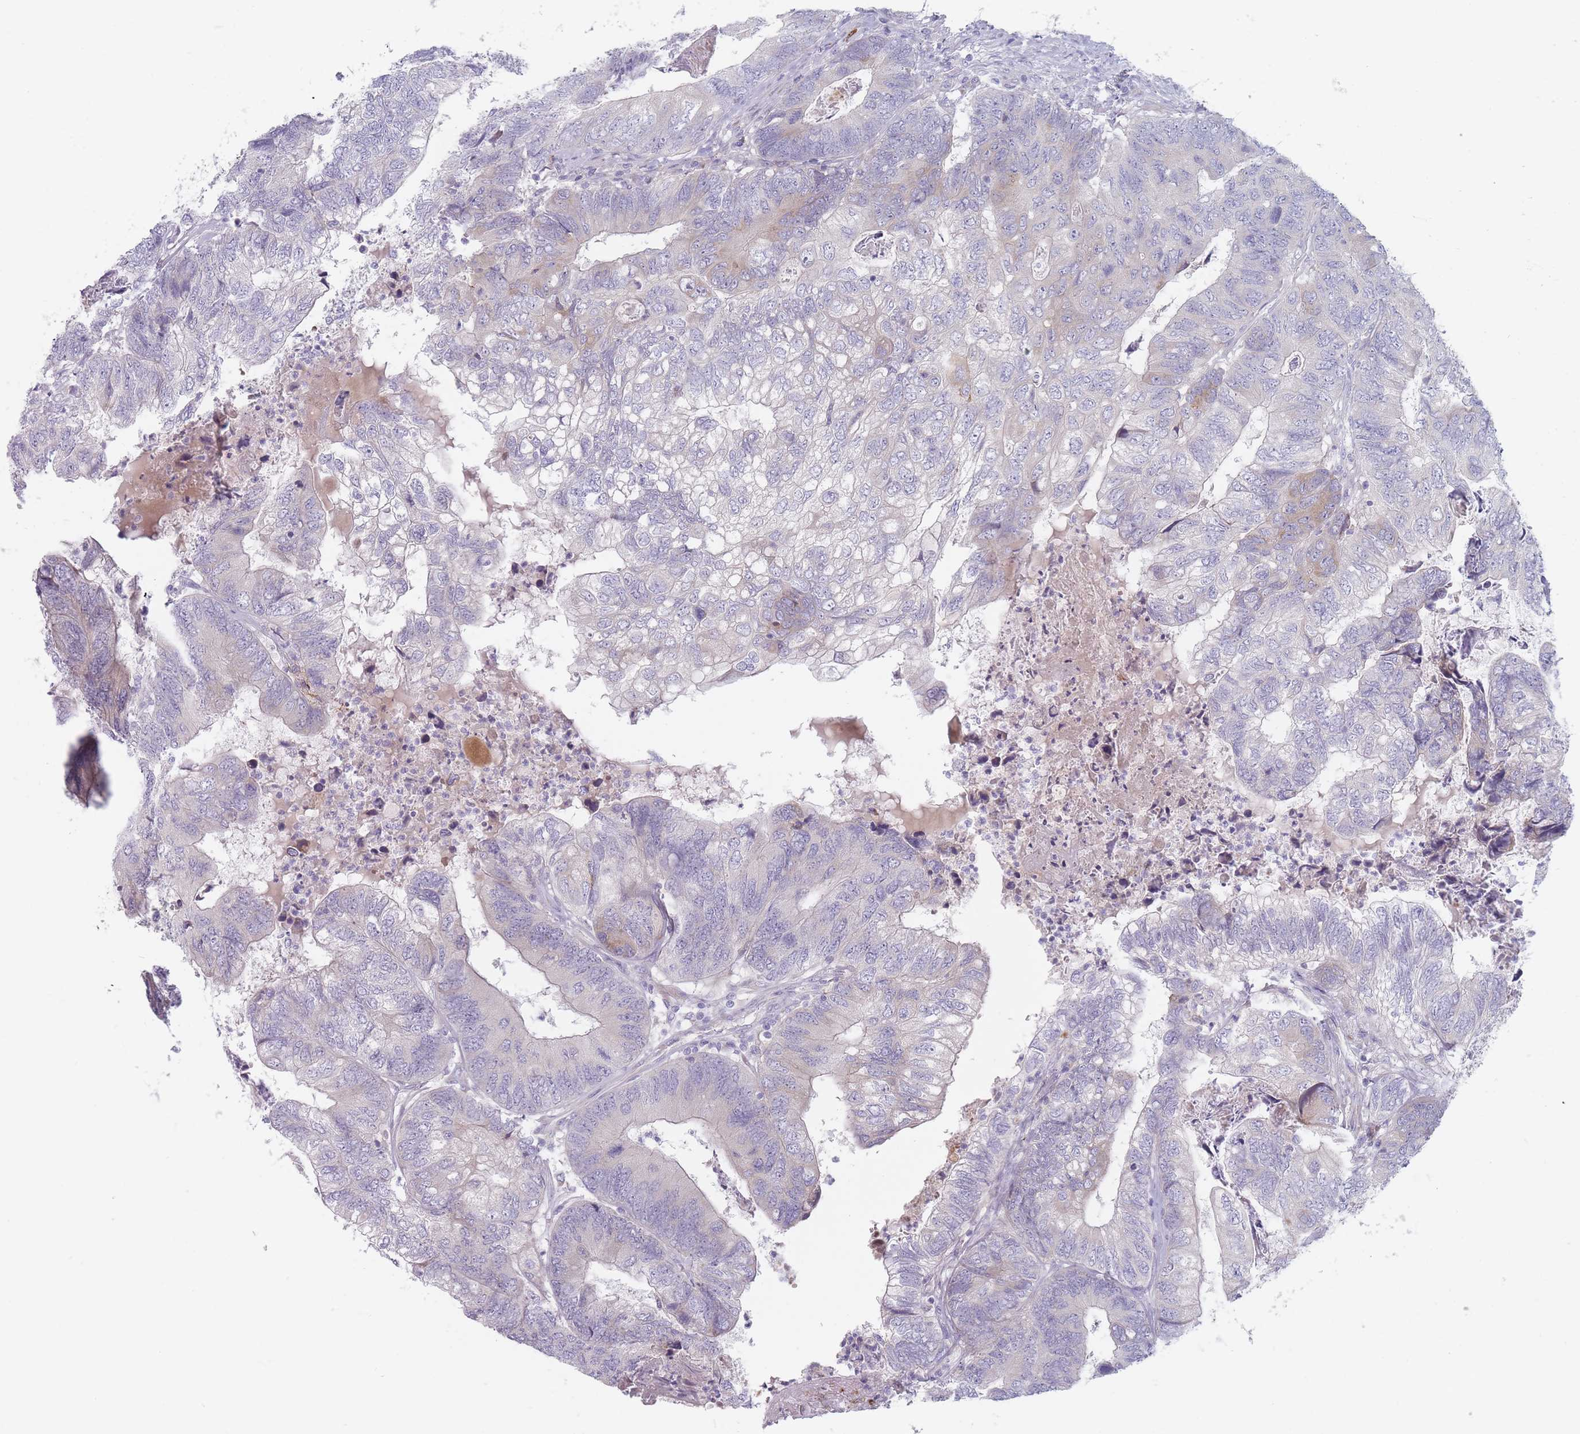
{"staining": {"intensity": "negative", "quantity": "none", "location": "none"}, "tissue": "colorectal cancer", "cell_type": "Tumor cells", "image_type": "cancer", "snomed": [{"axis": "morphology", "description": "Adenocarcinoma, NOS"}, {"axis": "topography", "description": "Colon"}], "caption": "DAB immunohistochemical staining of colorectal cancer (adenocarcinoma) exhibits no significant staining in tumor cells. (Stains: DAB (3,3'-diaminobenzidine) IHC with hematoxylin counter stain, Microscopy: brightfield microscopy at high magnification).", "gene": "SPATS1", "patient": {"sex": "female", "age": 67}}